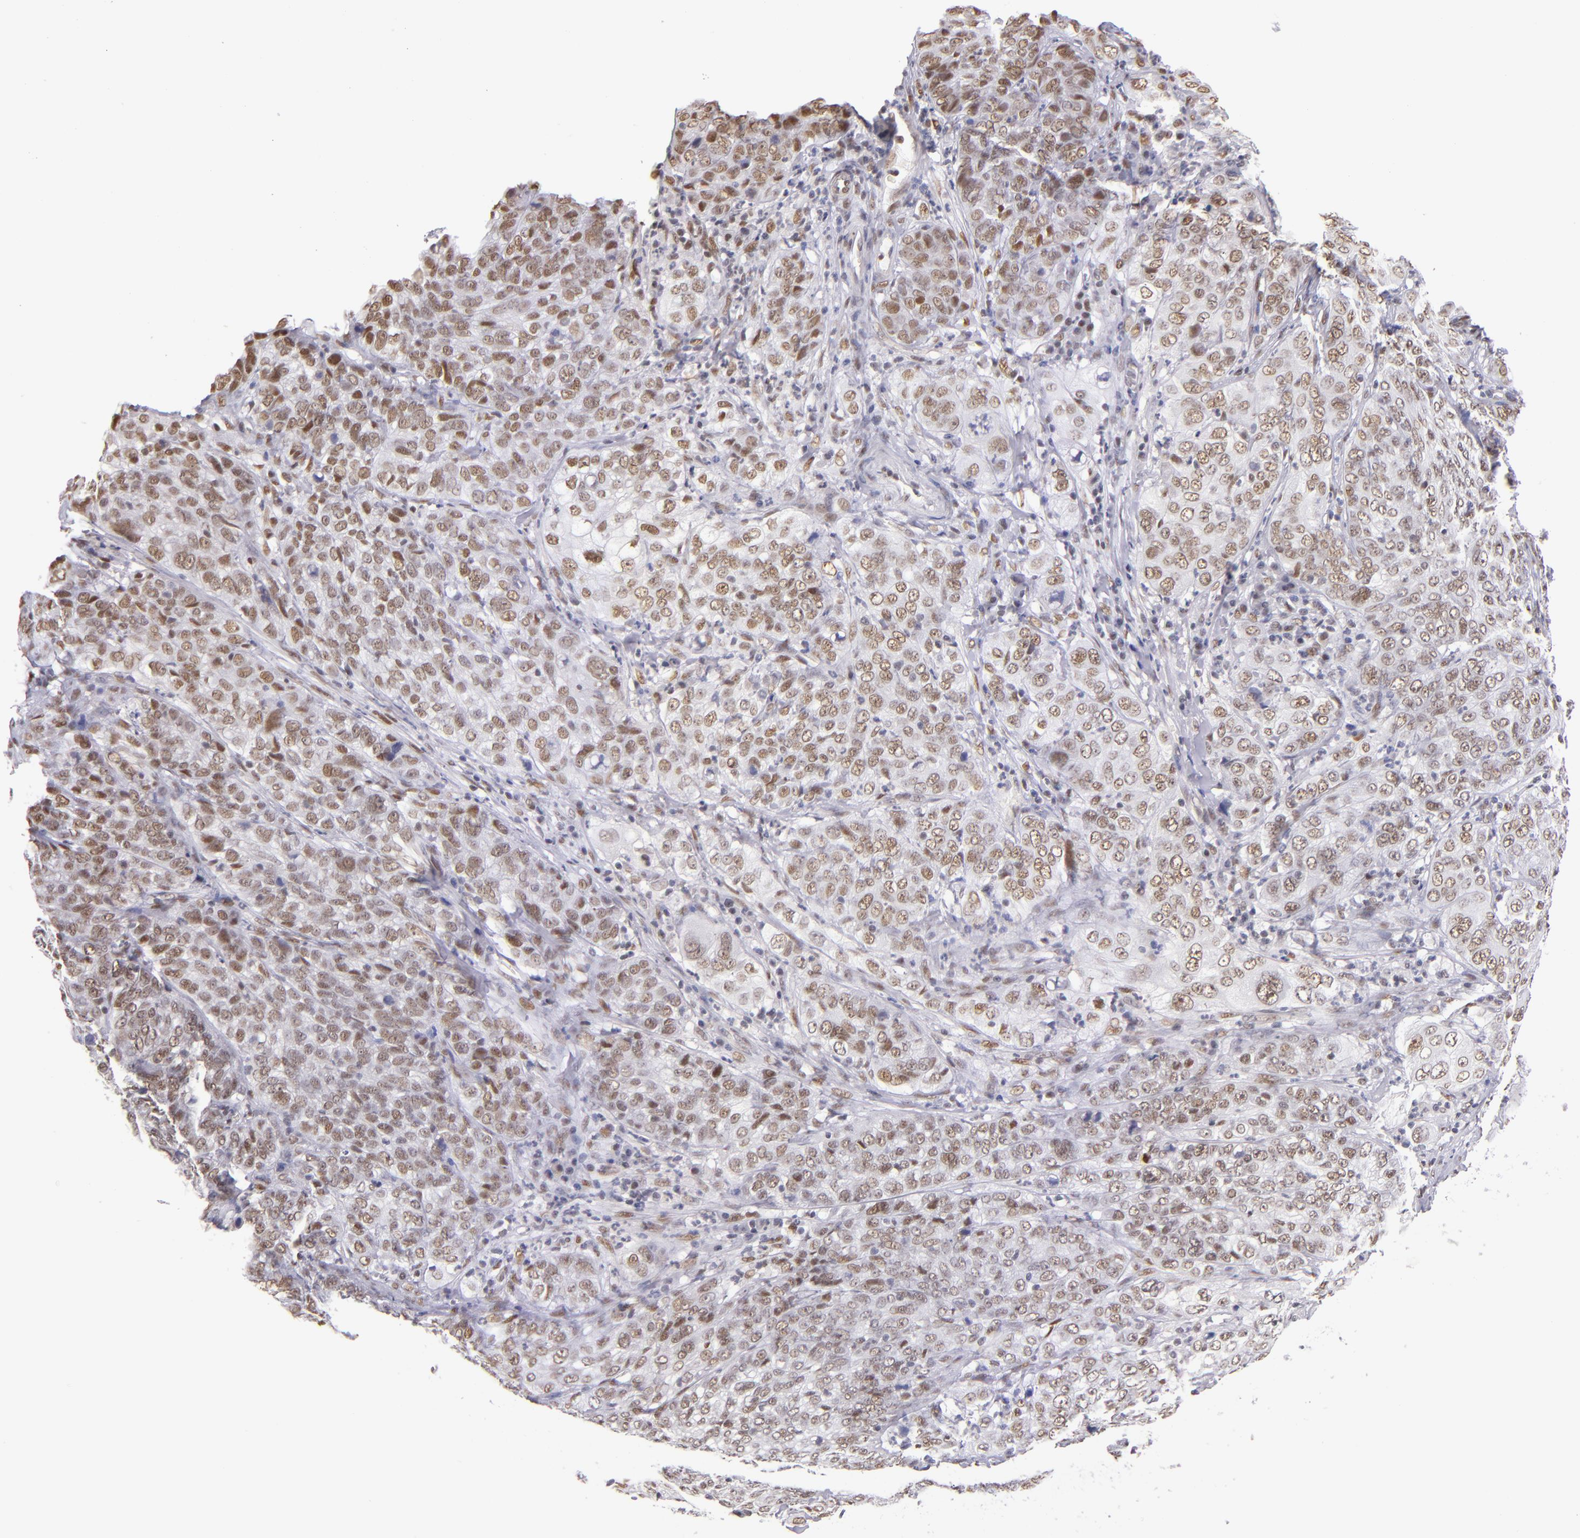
{"staining": {"intensity": "weak", "quantity": ">75%", "location": "nuclear"}, "tissue": "cervical cancer", "cell_type": "Tumor cells", "image_type": "cancer", "snomed": [{"axis": "morphology", "description": "Squamous cell carcinoma, NOS"}, {"axis": "topography", "description": "Cervix"}], "caption": "Immunohistochemical staining of squamous cell carcinoma (cervical) reveals low levels of weak nuclear positivity in about >75% of tumor cells. (IHC, brightfield microscopy, high magnification).", "gene": "NCOR2", "patient": {"sex": "female", "age": 38}}